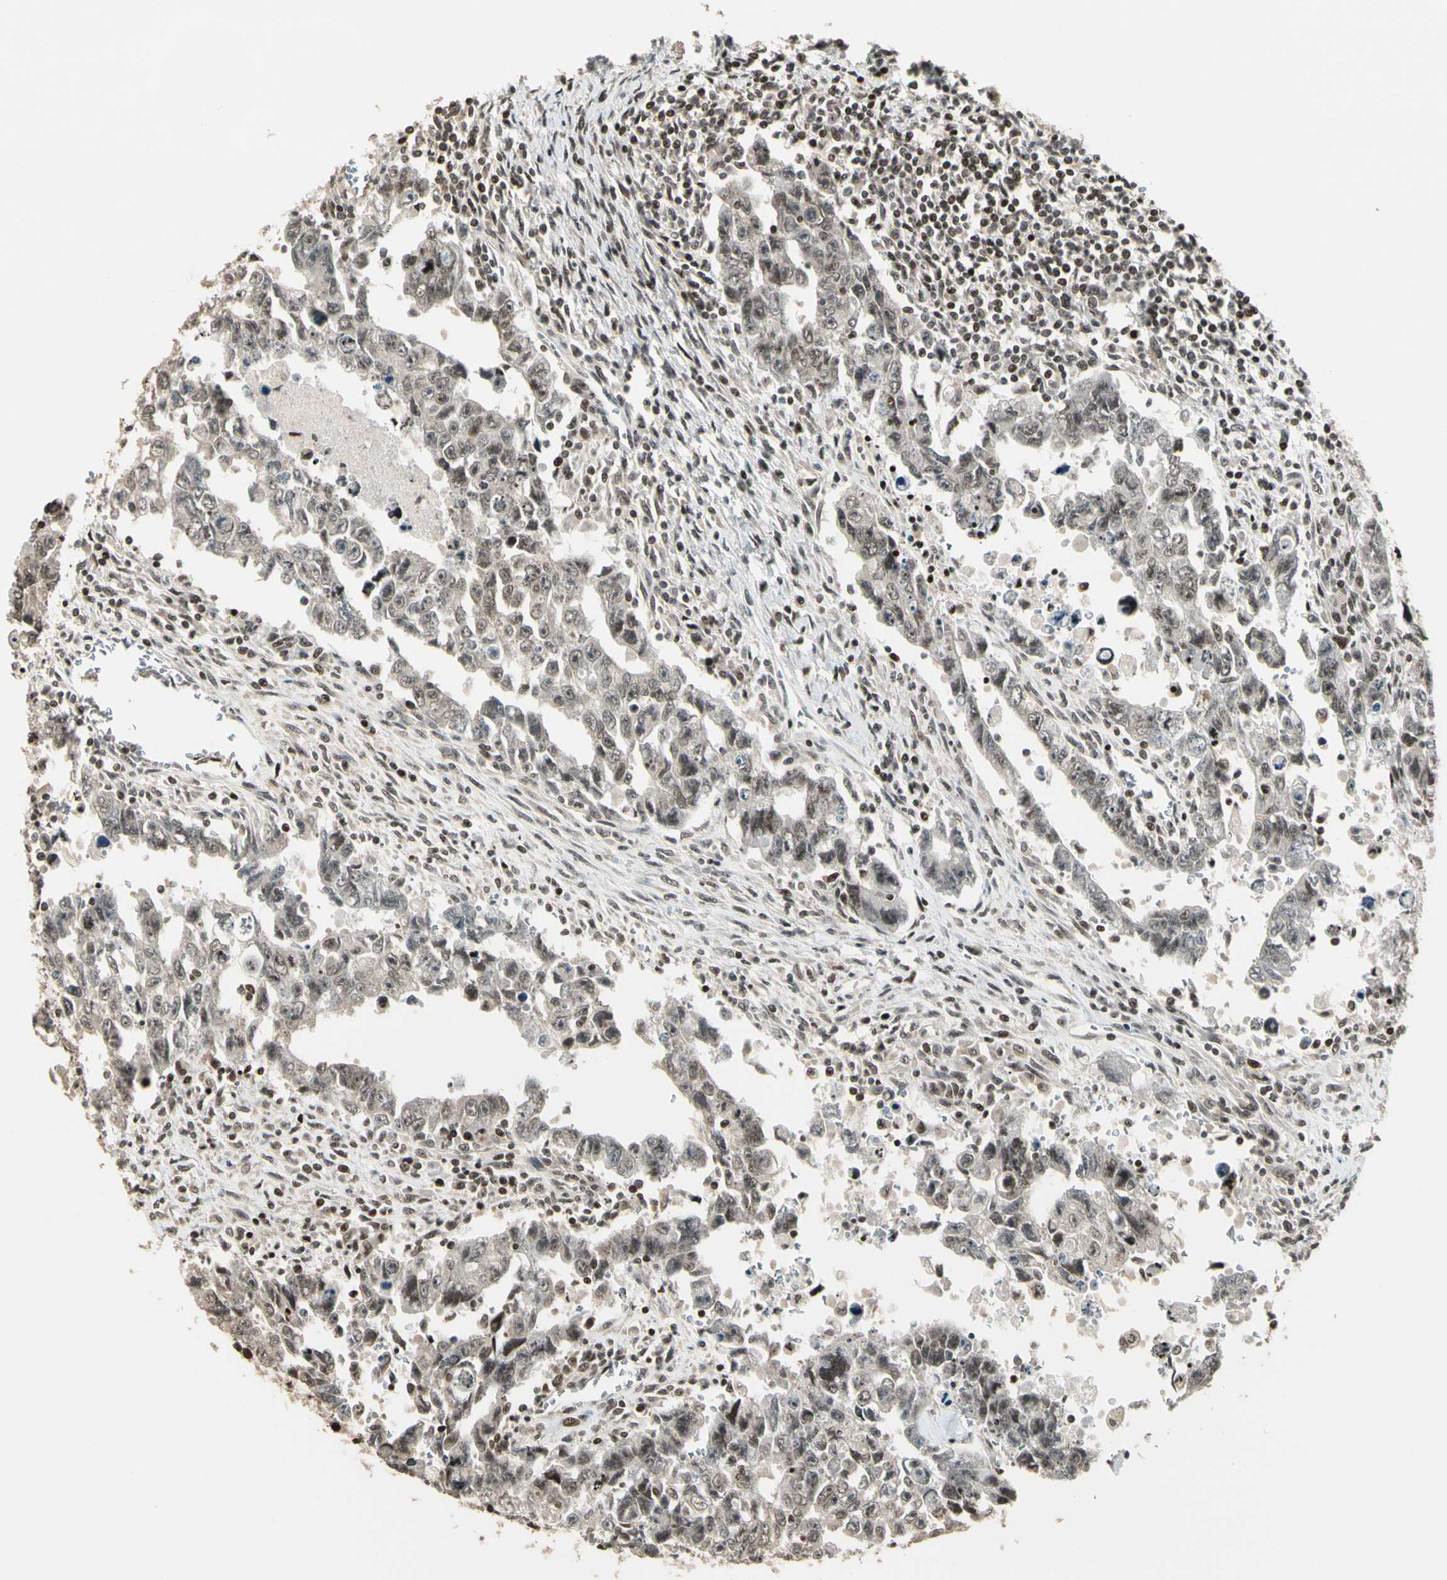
{"staining": {"intensity": "weak", "quantity": "25%-75%", "location": "nuclear"}, "tissue": "testis cancer", "cell_type": "Tumor cells", "image_type": "cancer", "snomed": [{"axis": "morphology", "description": "Carcinoma, Embryonal, NOS"}, {"axis": "topography", "description": "Testis"}], "caption": "High-magnification brightfield microscopy of embryonal carcinoma (testis) stained with DAB (brown) and counterstained with hematoxylin (blue). tumor cells exhibit weak nuclear positivity is seen in approximately25%-75% of cells.", "gene": "TSHZ3", "patient": {"sex": "male", "age": 28}}